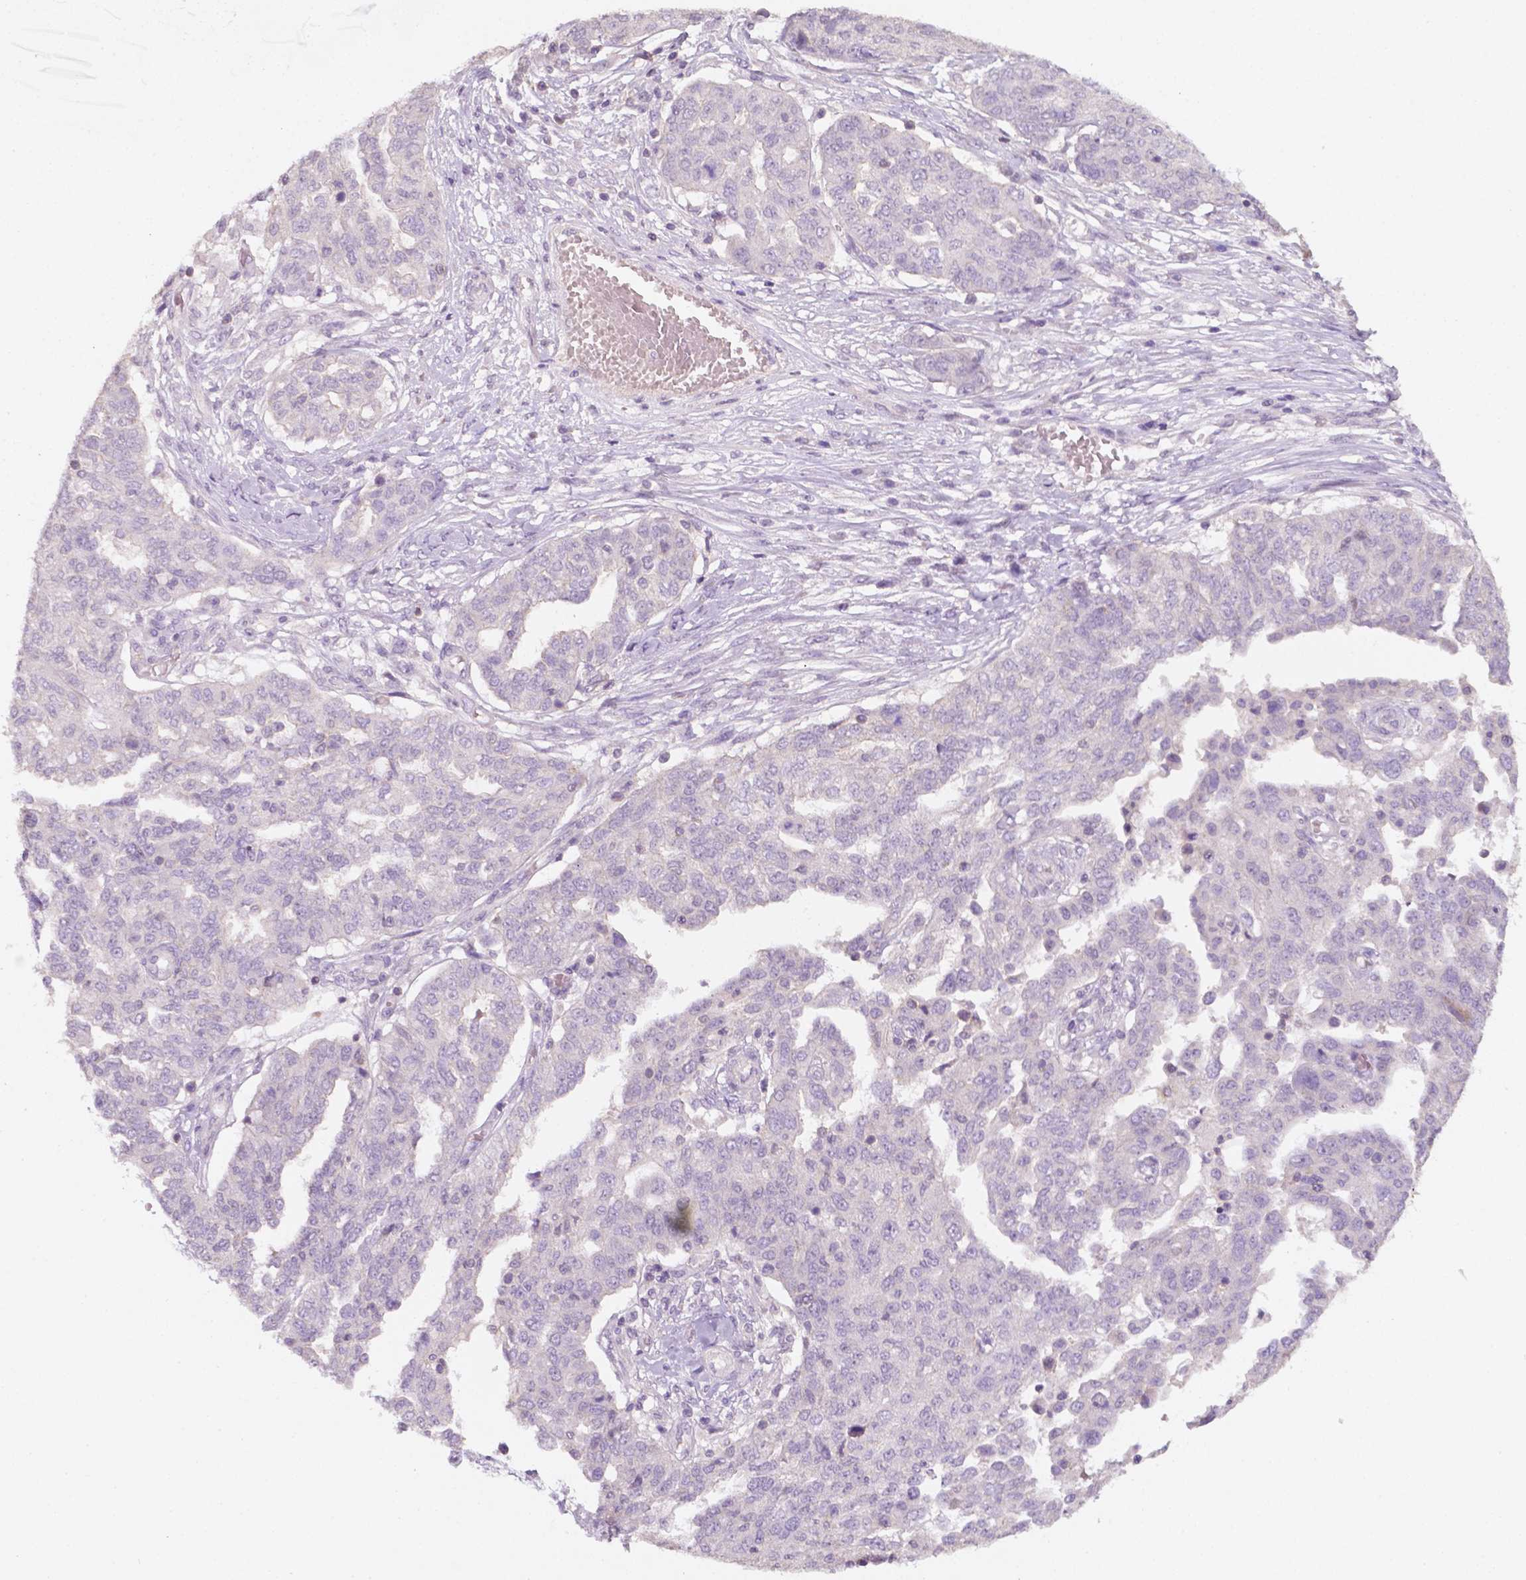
{"staining": {"intensity": "negative", "quantity": "none", "location": "none"}, "tissue": "ovarian cancer", "cell_type": "Tumor cells", "image_type": "cancer", "snomed": [{"axis": "morphology", "description": "Cystadenocarcinoma, serous, NOS"}, {"axis": "topography", "description": "Ovary"}], "caption": "Image shows no protein positivity in tumor cells of ovarian cancer tissue.", "gene": "EGFR", "patient": {"sex": "female", "age": 67}}